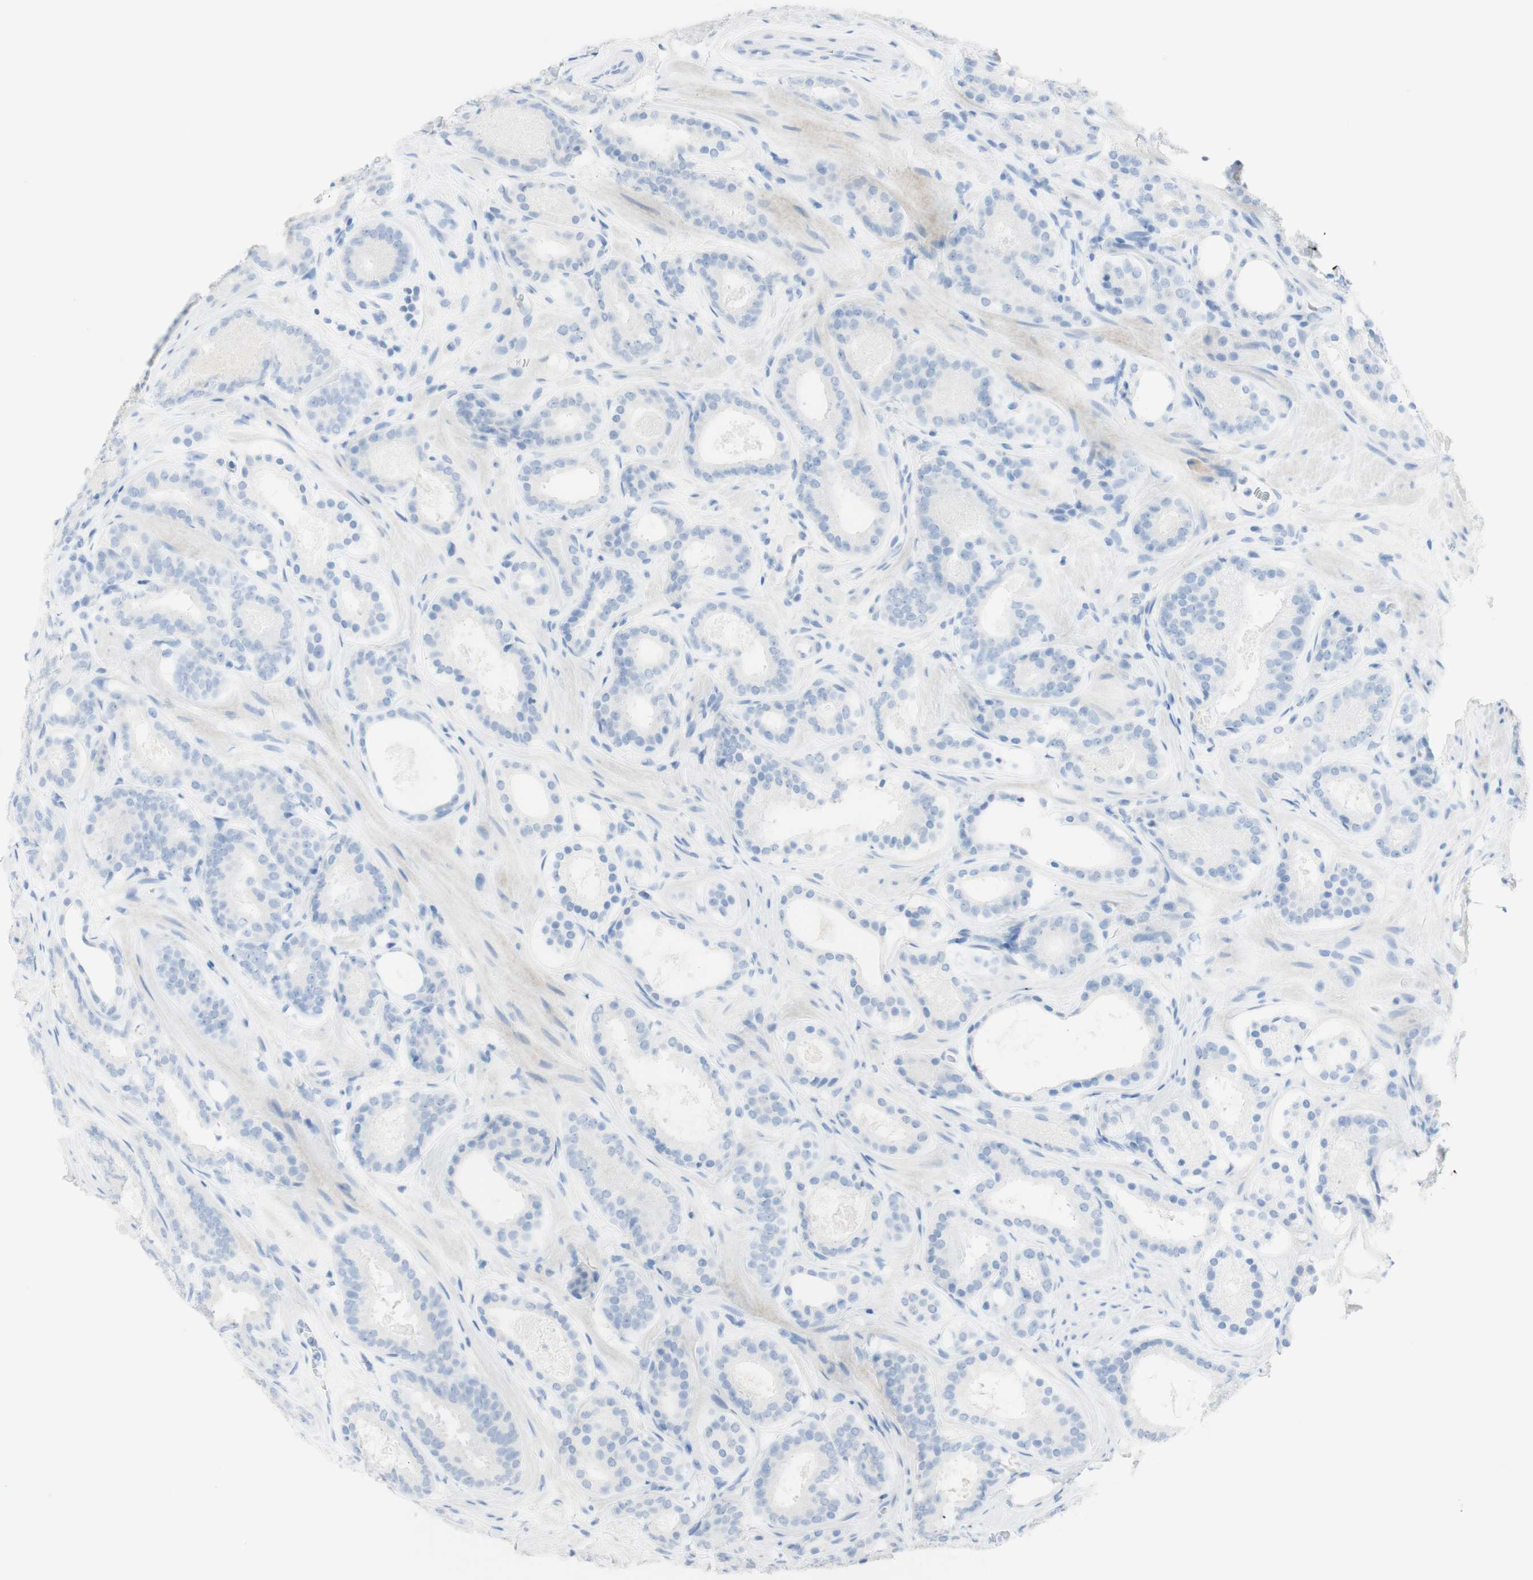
{"staining": {"intensity": "negative", "quantity": "none", "location": "none"}, "tissue": "prostate cancer", "cell_type": "Tumor cells", "image_type": "cancer", "snomed": [{"axis": "morphology", "description": "Adenocarcinoma, Low grade"}, {"axis": "topography", "description": "Prostate"}], "caption": "Protein analysis of prostate cancer (adenocarcinoma (low-grade)) demonstrates no significant positivity in tumor cells.", "gene": "TPO", "patient": {"sex": "male", "age": 69}}